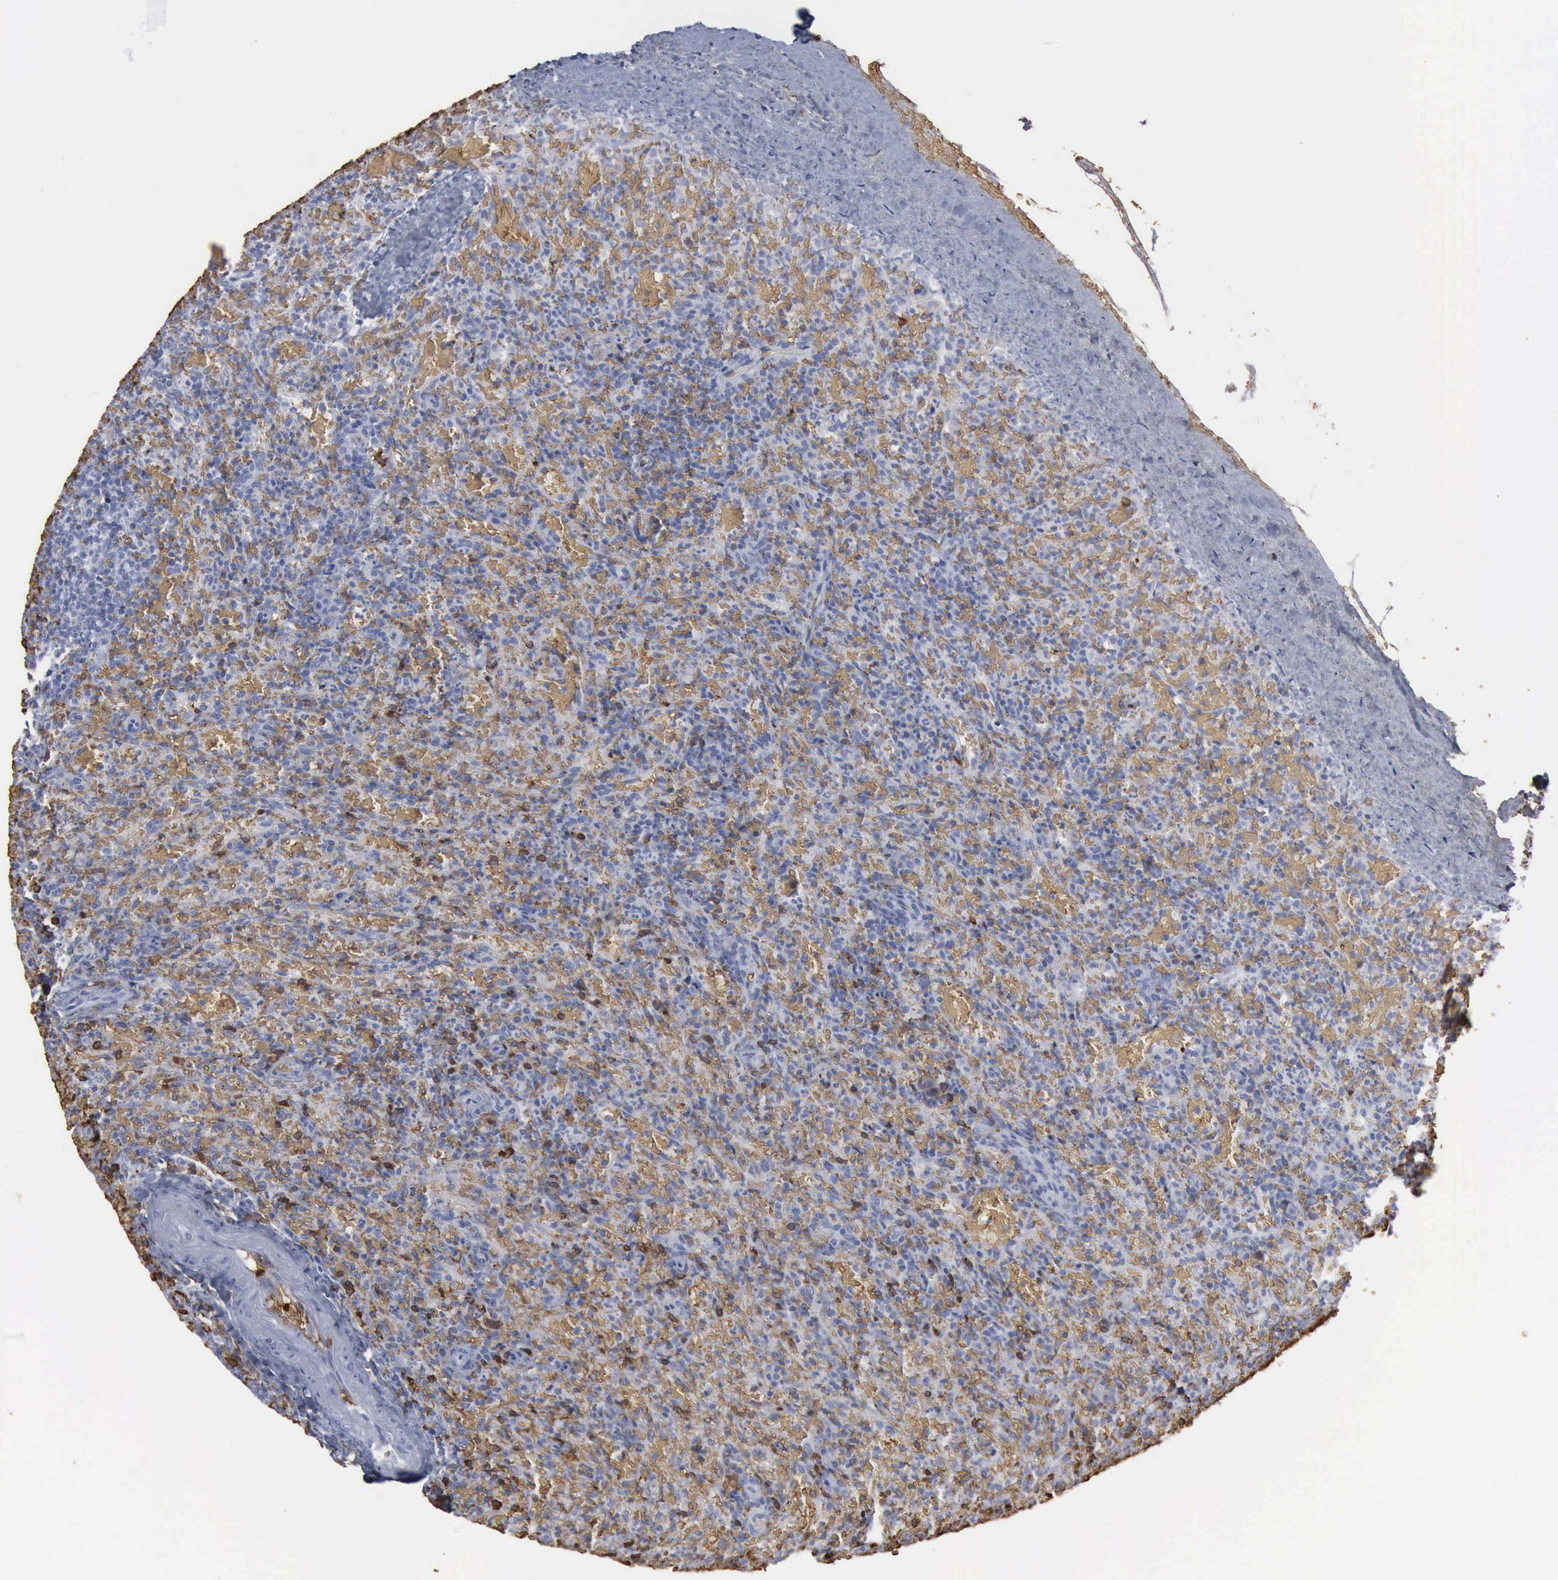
{"staining": {"intensity": "moderate", "quantity": "25%-75%", "location": "cytoplasmic/membranous"}, "tissue": "spleen", "cell_type": "Cells in red pulp", "image_type": "normal", "snomed": [{"axis": "morphology", "description": "Normal tissue, NOS"}, {"axis": "topography", "description": "Spleen"}], "caption": "The photomicrograph demonstrates staining of benign spleen, revealing moderate cytoplasmic/membranous protein staining (brown color) within cells in red pulp. (DAB = brown stain, brightfield microscopy at high magnification).", "gene": "TGFB1", "patient": {"sex": "female", "age": 50}}